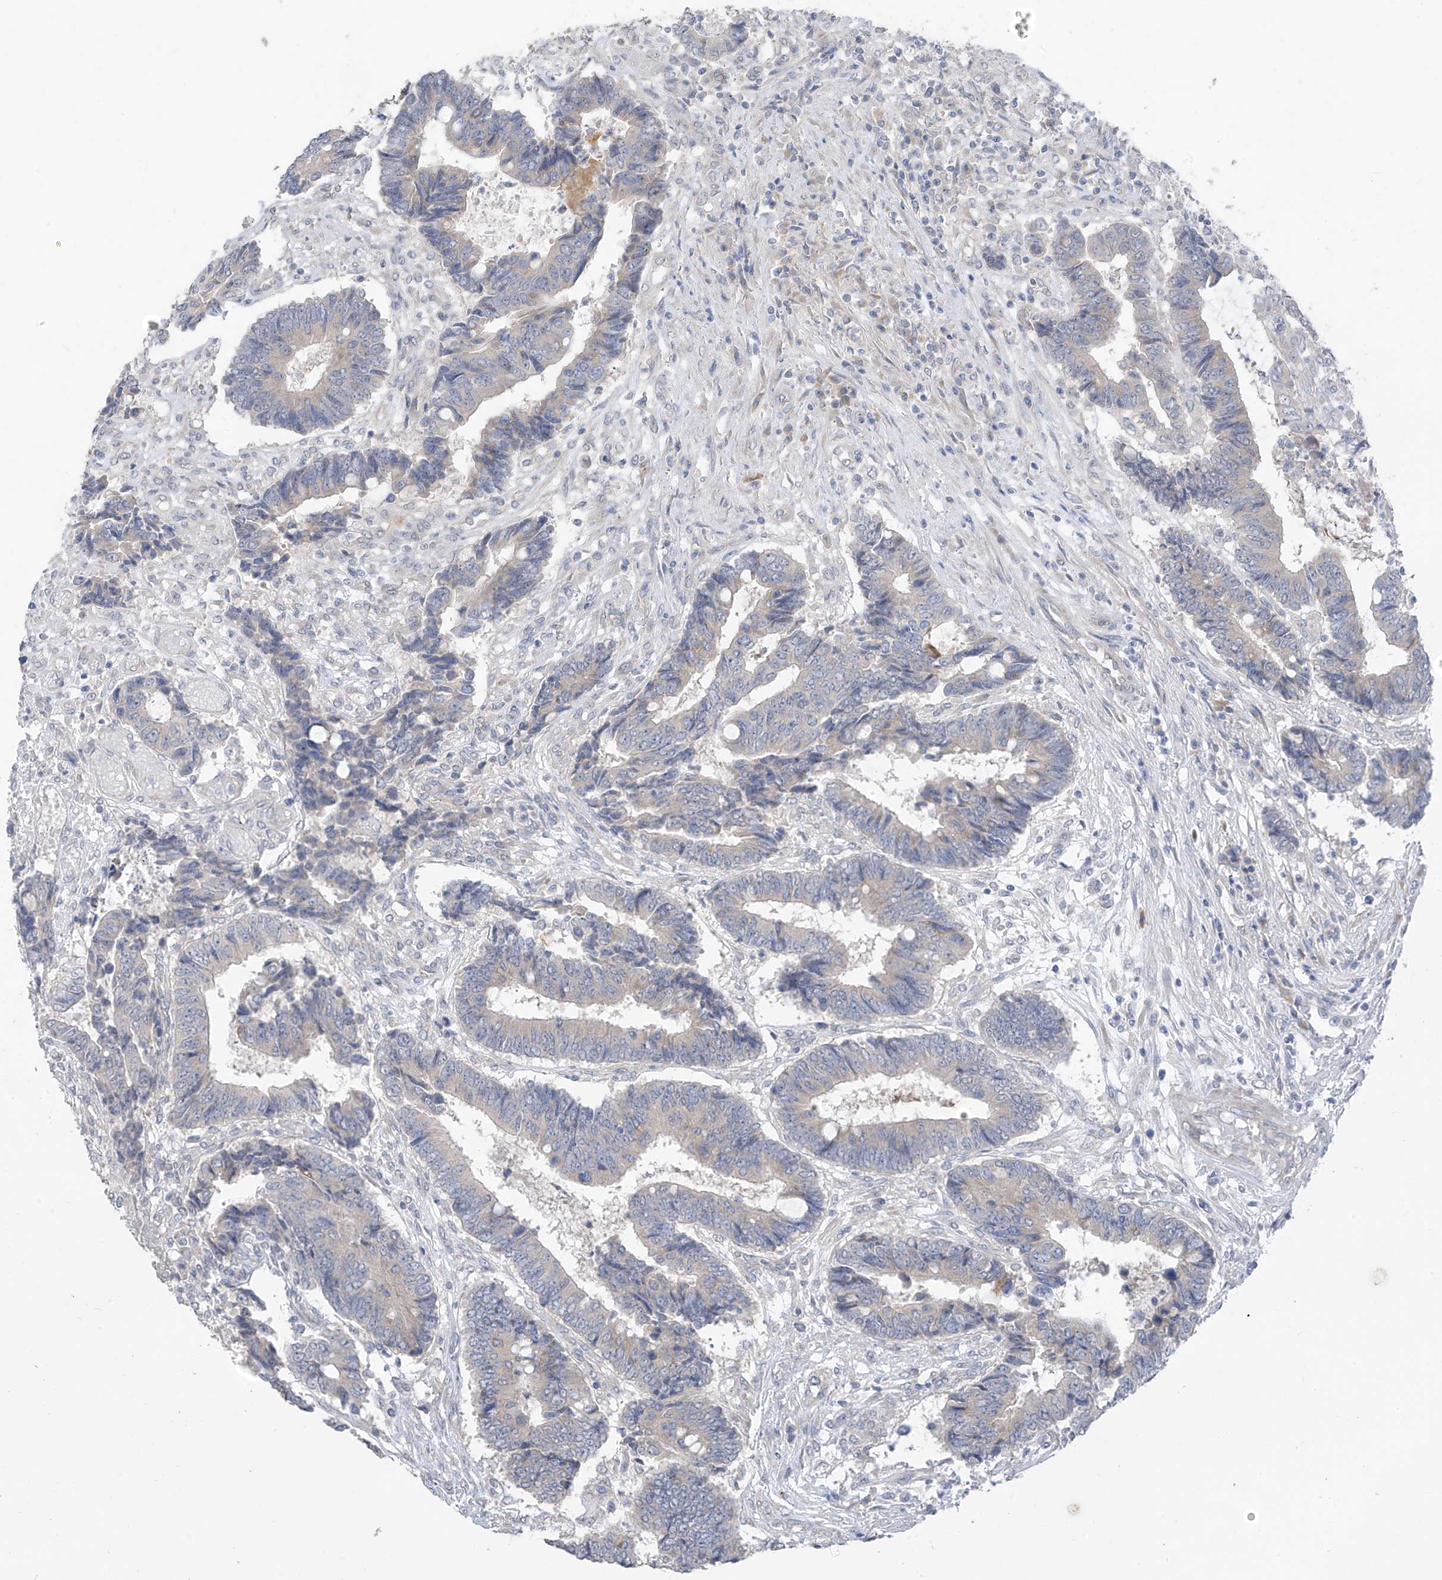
{"staining": {"intensity": "negative", "quantity": "none", "location": "none"}, "tissue": "colorectal cancer", "cell_type": "Tumor cells", "image_type": "cancer", "snomed": [{"axis": "morphology", "description": "Adenocarcinoma, NOS"}, {"axis": "topography", "description": "Rectum"}], "caption": "IHC photomicrograph of neoplastic tissue: human colorectal cancer (adenocarcinoma) stained with DAB exhibits no significant protein staining in tumor cells. The staining was performed using DAB (3,3'-diaminobenzidine) to visualize the protein expression in brown, while the nuclei were stained in blue with hematoxylin (Magnification: 20x).", "gene": "NALCN", "patient": {"sex": "male", "age": 84}}